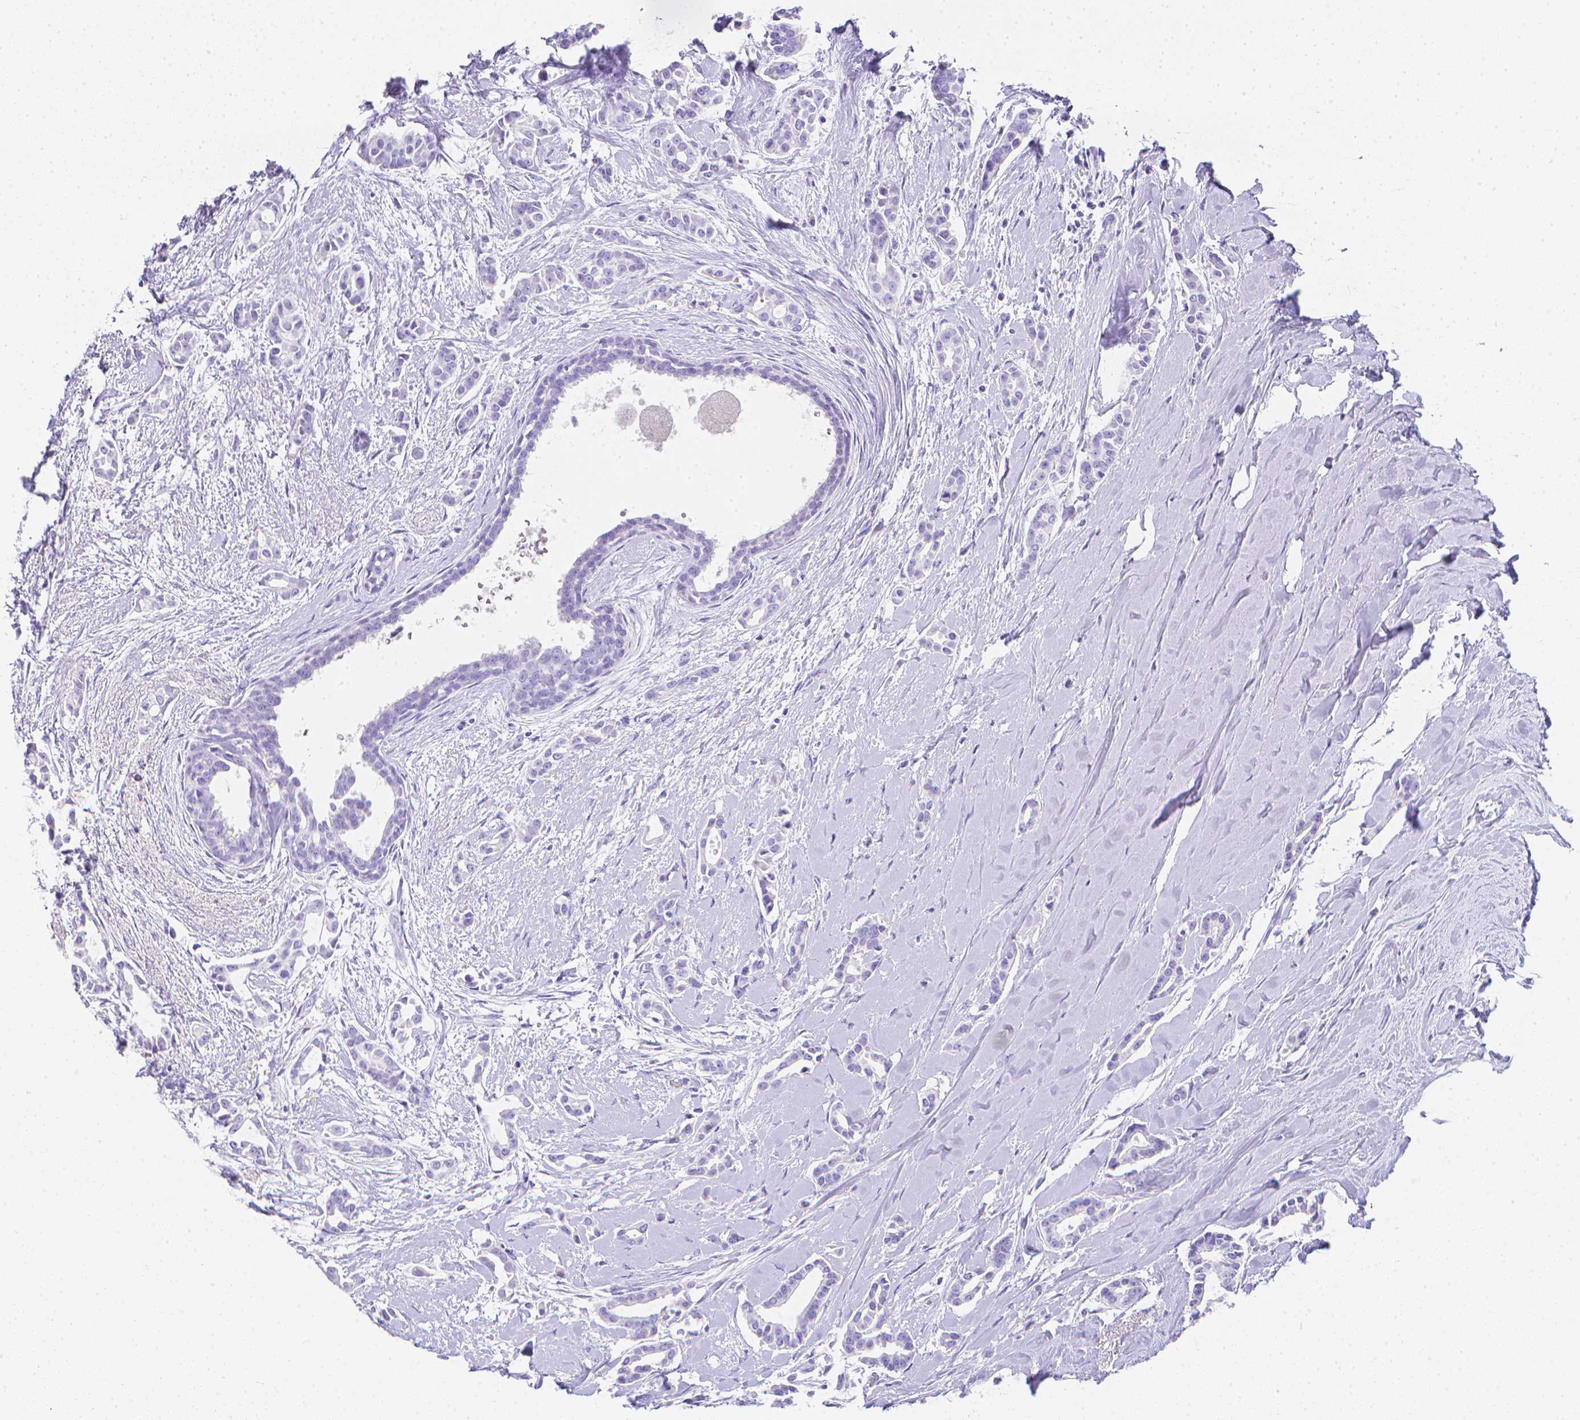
{"staining": {"intensity": "negative", "quantity": "none", "location": "none"}, "tissue": "breast cancer", "cell_type": "Tumor cells", "image_type": "cancer", "snomed": [{"axis": "morphology", "description": "Duct carcinoma"}, {"axis": "topography", "description": "Breast"}], "caption": "The micrograph demonstrates no significant staining in tumor cells of invasive ductal carcinoma (breast).", "gene": "LGALS4", "patient": {"sex": "female", "age": 64}}